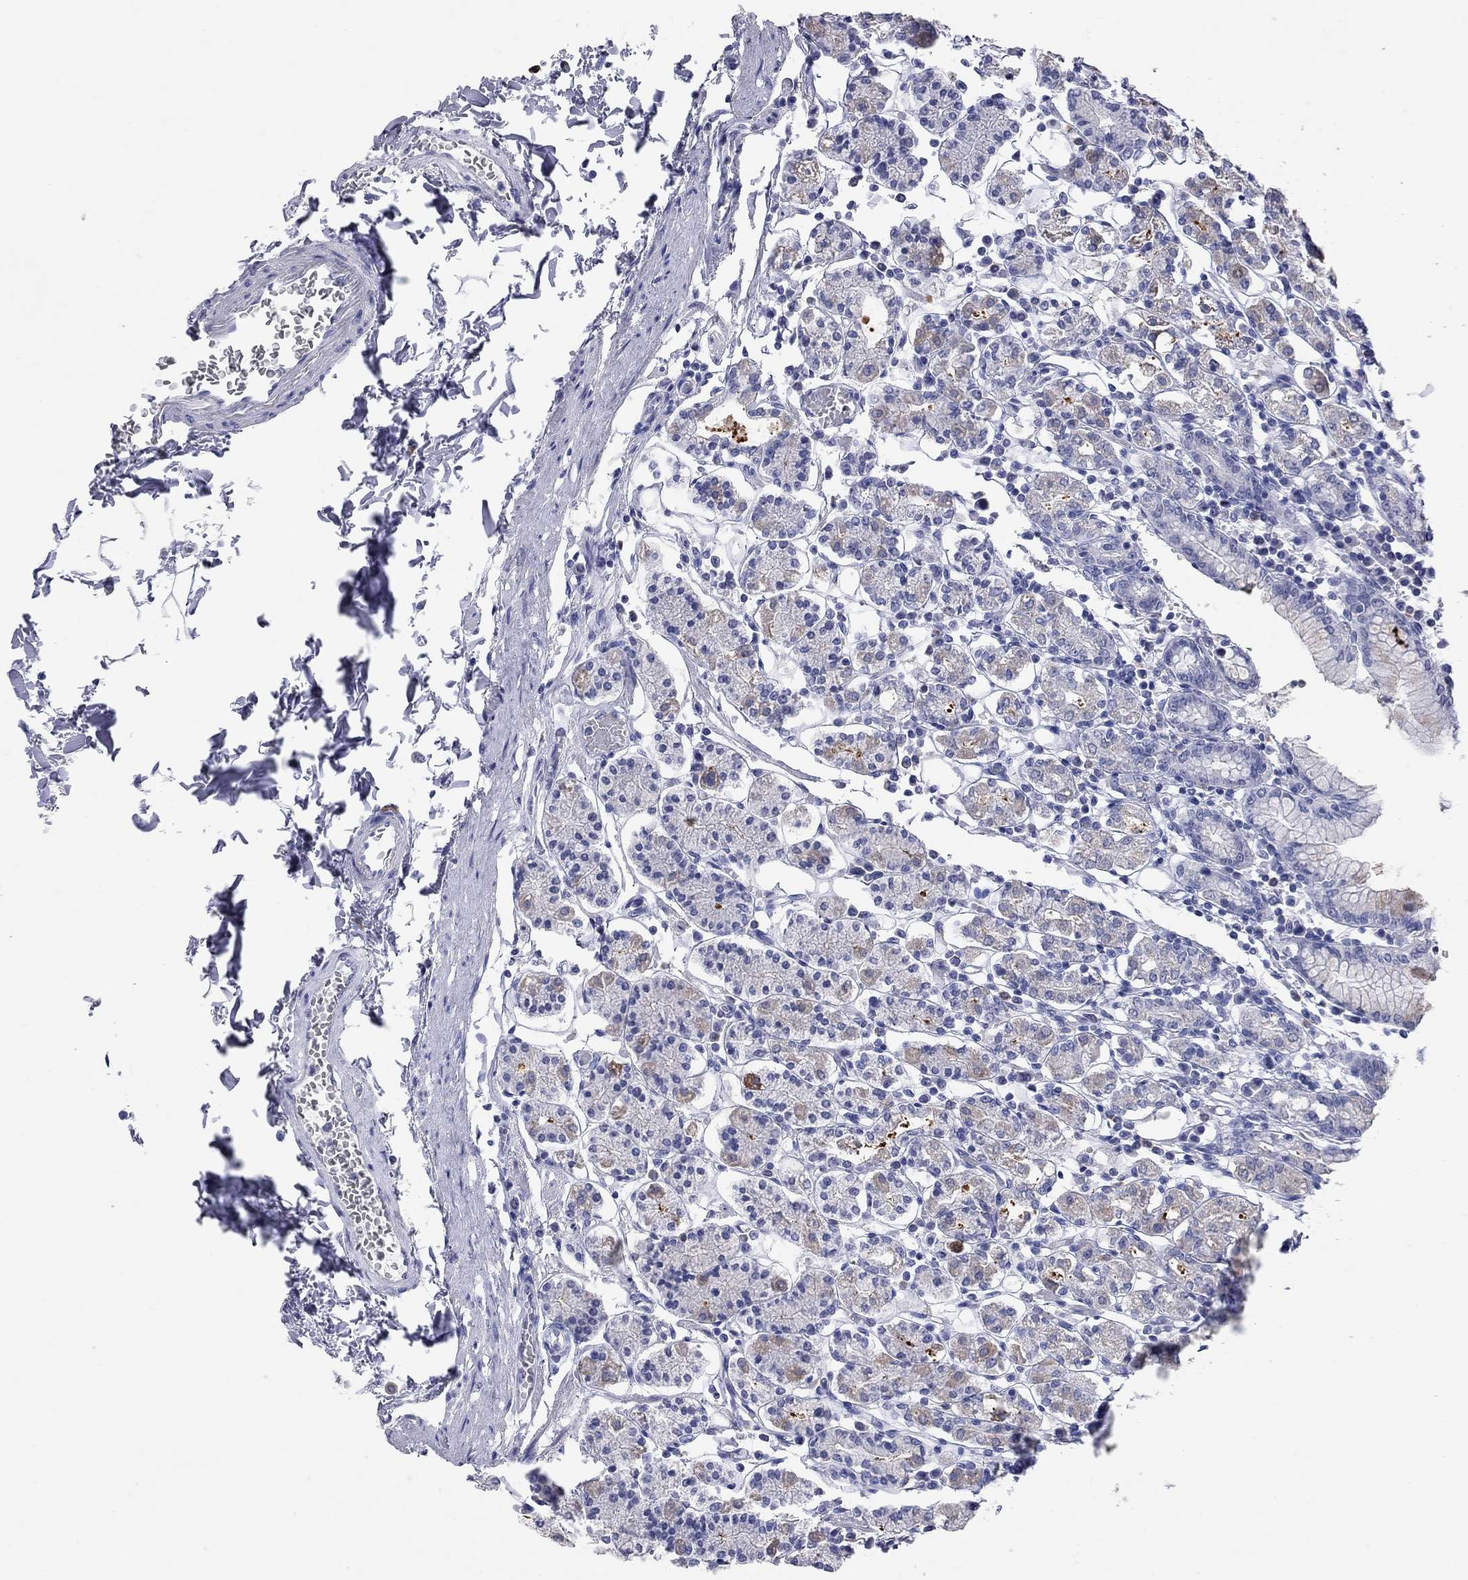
{"staining": {"intensity": "moderate", "quantity": "<25%", "location": "cytoplasmic/membranous"}, "tissue": "stomach", "cell_type": "Glandular cells", "image_type": "normal", "snomed": [{"axis": "morphology", "description": "Normal tissue, NOS"}, {"axis": "topography", "description": "Stomach, upper"}, {"axis": "topography", "description": "Stomach"}], "caption": "Stomach stained with immunohistochemistry exhibits moderate cytoplasmic/membranous positivity in approximately <25% of glandular cells. (DAB = brown stain, brightfield microscopy at high magnification).", "gene": "FAM221B", "patient": {"sex": "male", "age": 62}}